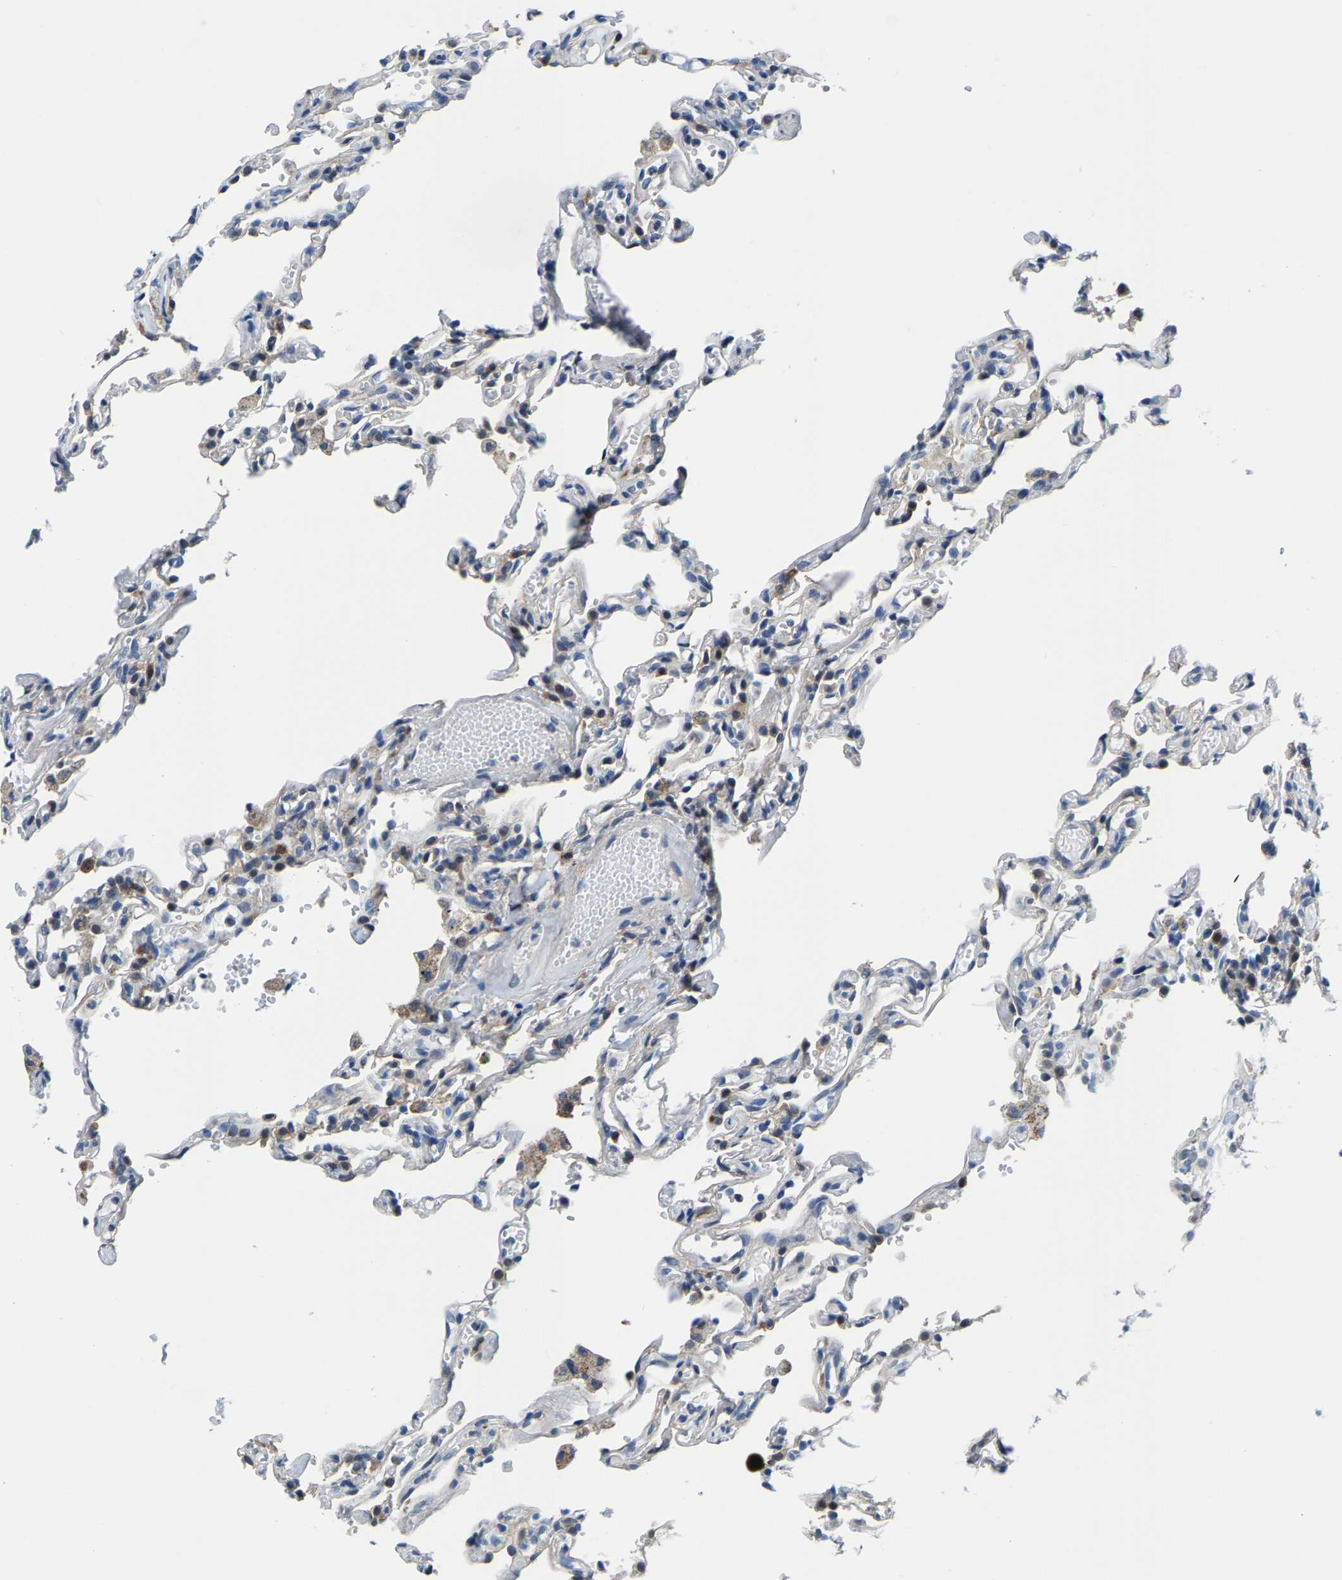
{"staining": {"intensity": "negative", "quantity": "none", "location": "none"}, "tissue": "lung", "cell_type": "Alveolar cells", "image_type": "normal", "snomed": [{"axis": "morphology", "description": "Normal tissue, NOS"}, {"axis": "topography", "description": "Lung"}], "caption": "Protein analysis of benign lung shows no significant positivity in alveolar cells.", "gene": "SSH3", "patient": {"sex": "male", "age": 21}}